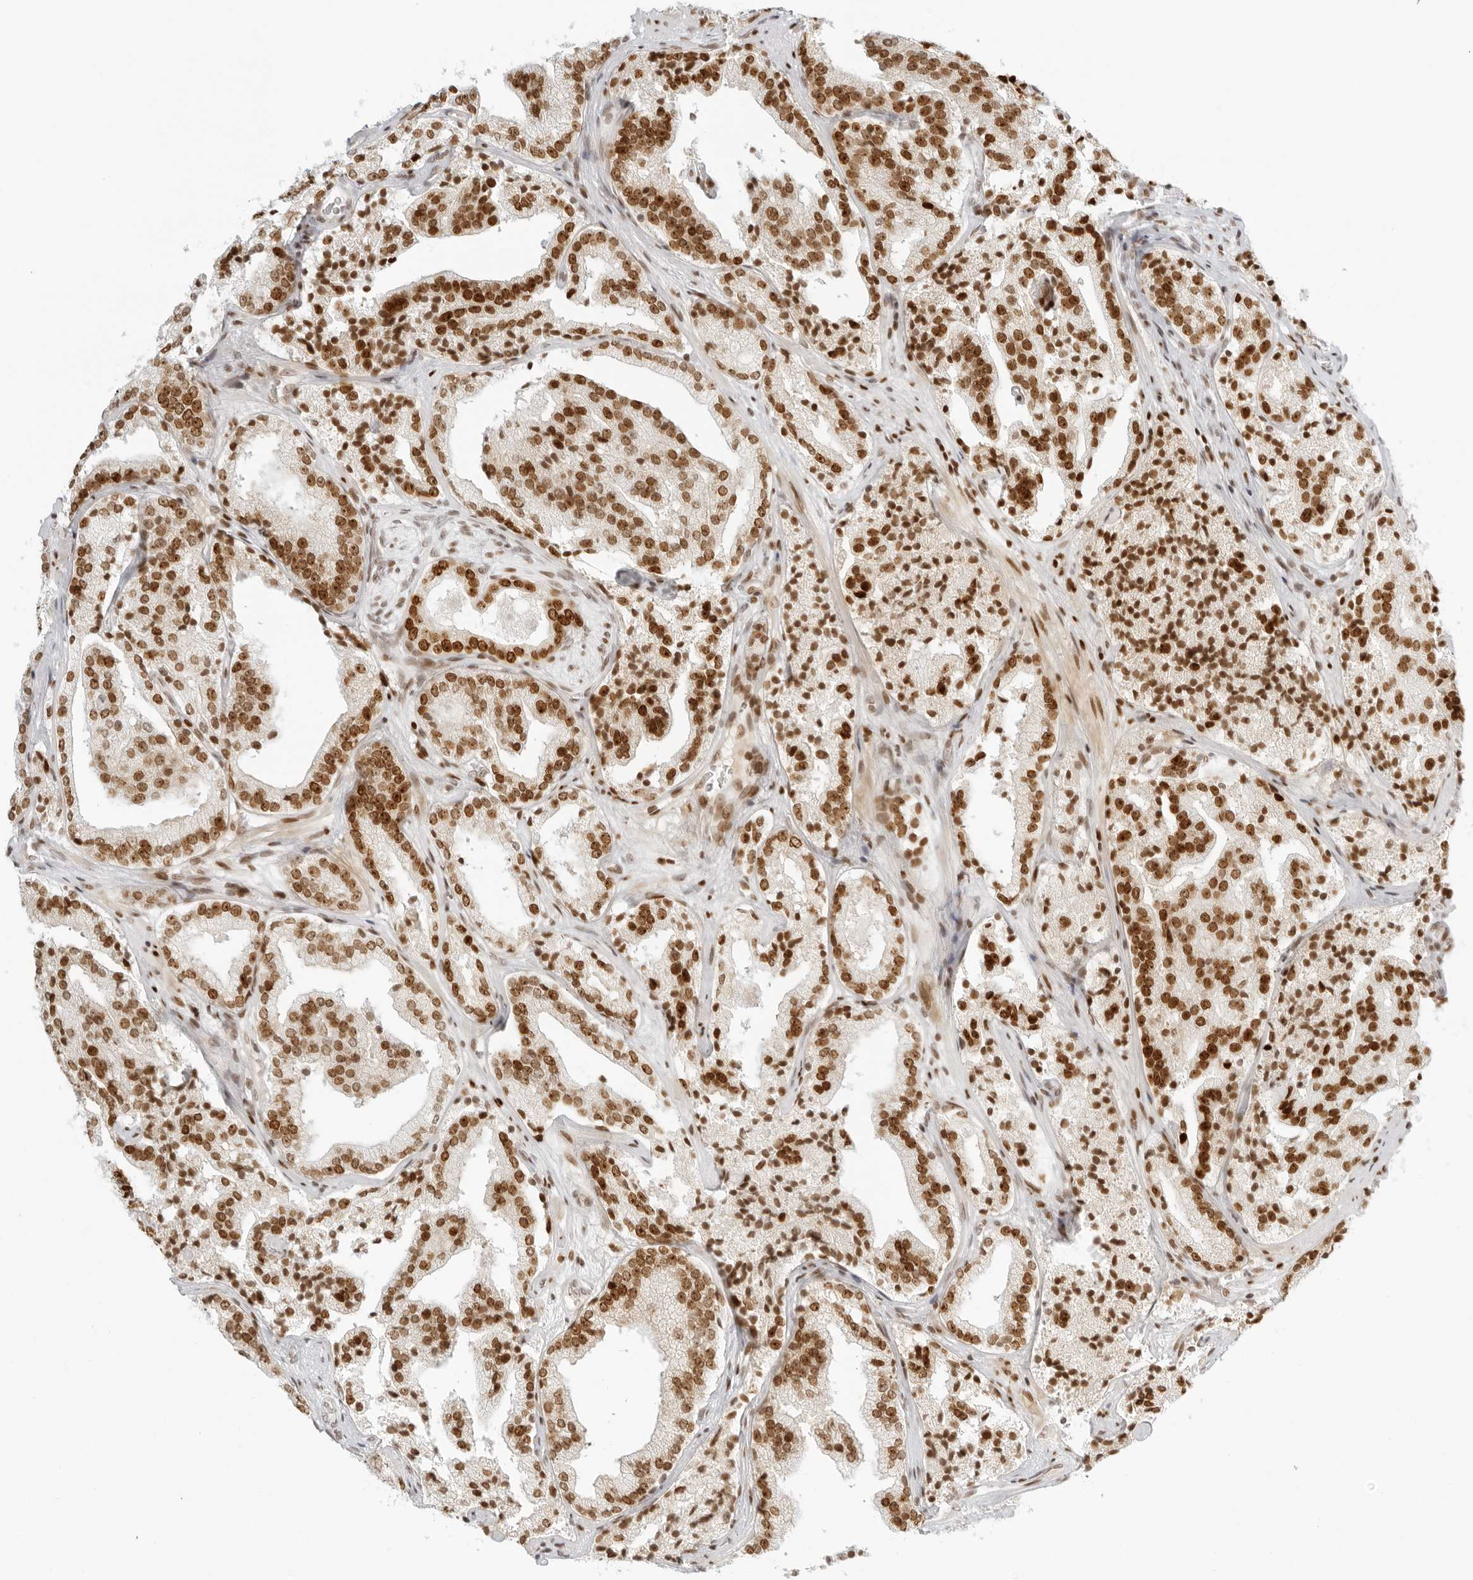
{"staining": {"intensity": "strong", "quantity": ">75%", "location": "nuclear"}, "tissue": "prostate cancer", "cell_type": "Tumor cells", "image_type": "cancer", "snomed": [{"axis": "morphology", "description": "Adenocarcinoma, High grade"}, {"axis": "topography", "description": "Prostate"}], "caption": "Protein staining reveals strong nuclear expression in about >75% of tumor cells in prostate cancer (high-grade adenocarcinoma). (Brightfield microscopy of DAB IHC at high magnification).", "gene": "RCC1", "patient": {"sex": "male", "age": 57}}